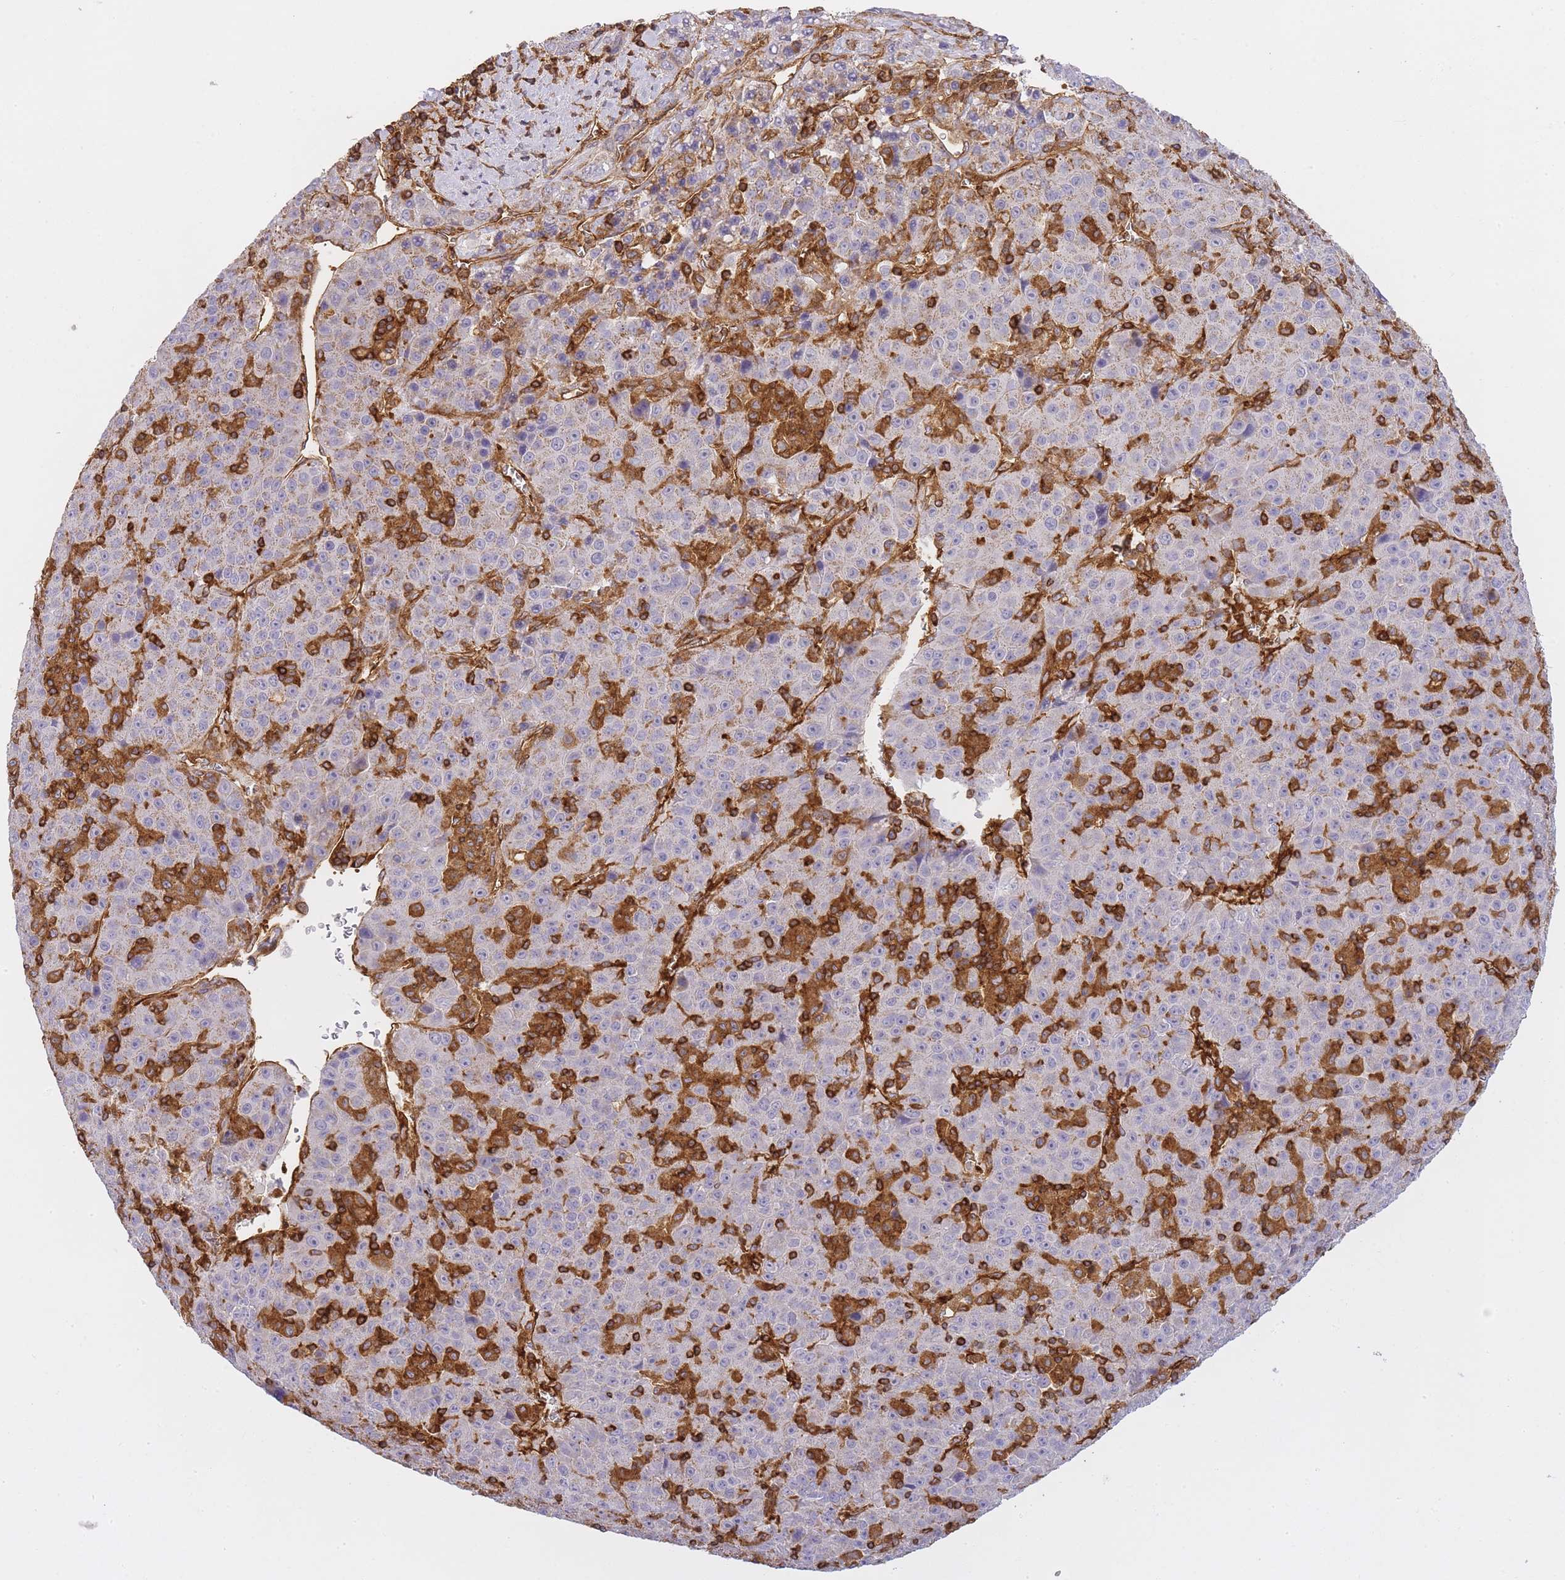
{"staining": {"intensity": "negative", "quantity": "none", "location": "none"}, "tissue": "liver cancer", "cell_type": "Tumor cells", "image_type": "cancer", "snomed": [{"axis": "morphology", "description": "Carcinoma, Hepatocellular, NOS"}, {"axis": "topography", "description": "Liver"}], "caption": "This is an immunohistochemistry (IHC) micrograph of hepatocellular carcinoma (liver). There is no positivity in tumor cells.", "gene": "MSN", "patient": {"sex": "female", "age": 53}}